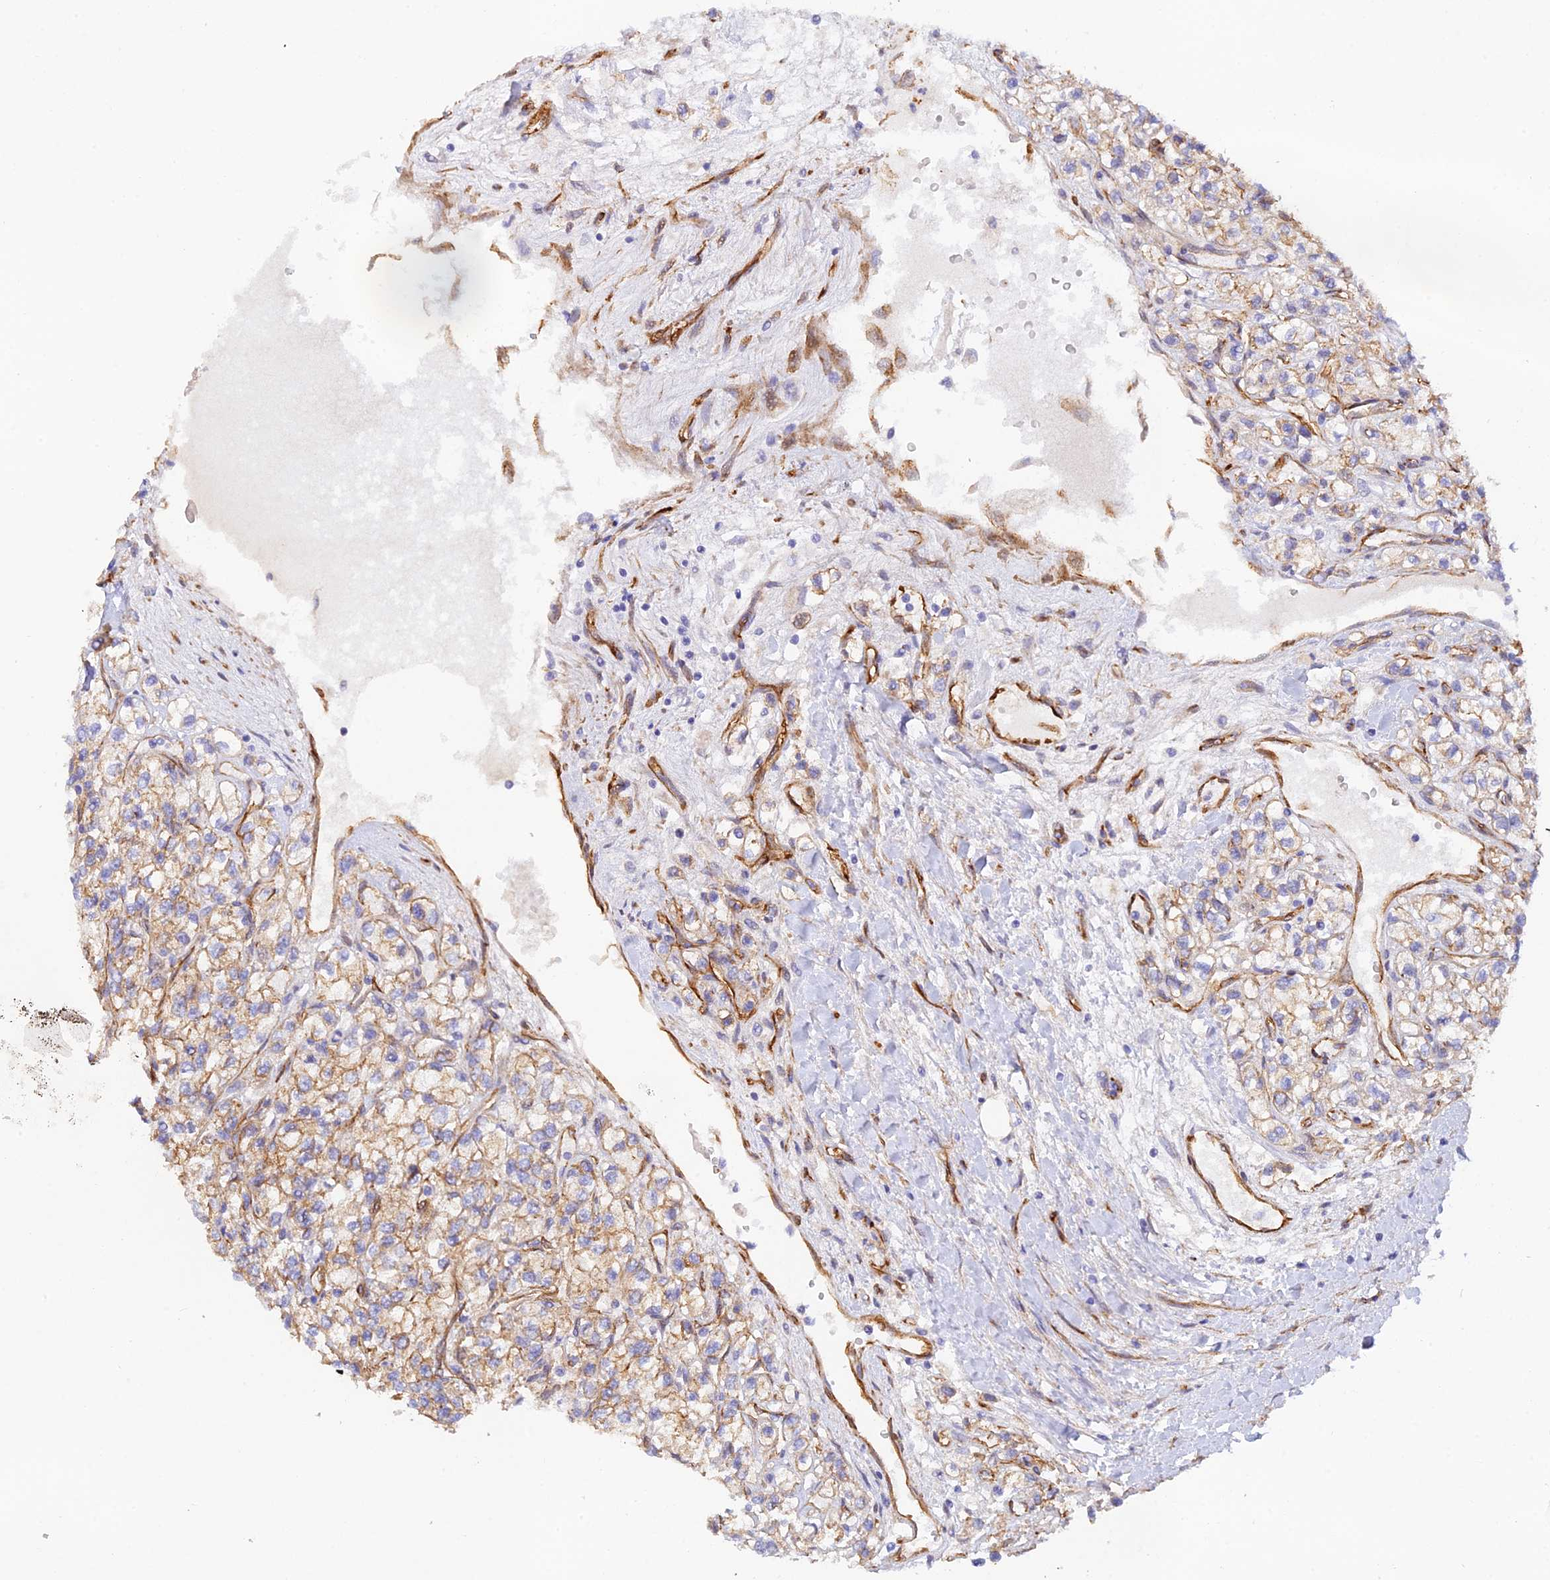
{"staining": {"intensity": "weak", "quantity": ">75%", "location": "cytoplasmic/membranous"}, "tissue": "renal cancer", "cell_type": "Tumor cells", "image_type": "cancer", "snomed": [{"axis": "morphology", "description": "Adenocarcinoma, NOS"}, {"axis": "topography", "description": "Kidney"}], "caption": "About >75% of tumor cells in human renal cancer (adenocarcinoma) exhibit weak cytoplasmic/membranous protein staining as visualized by brown immunohistochemical staining.", "gene": "MYO9A", "patient": {"sex": "male", "age": 80}}